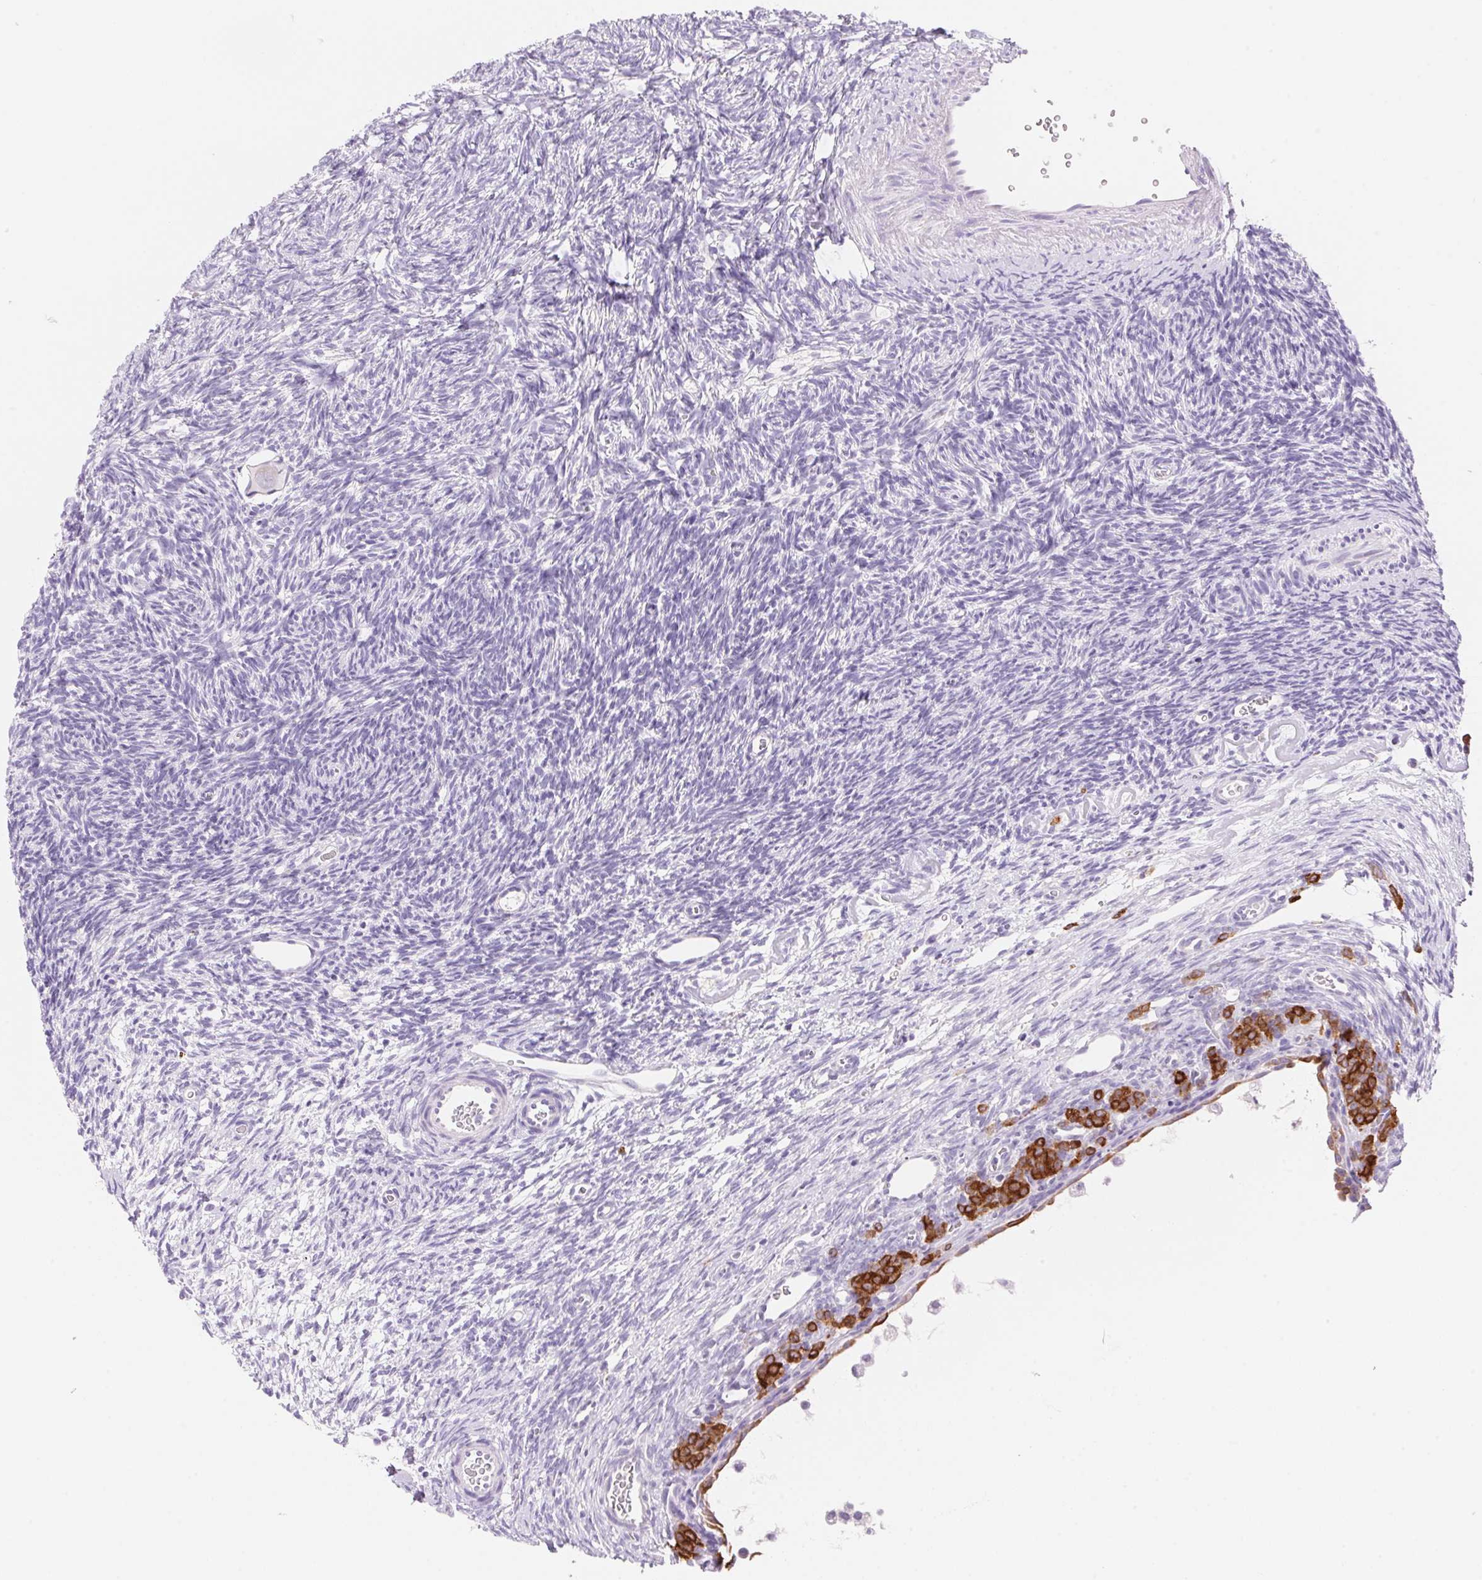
{"staining": {"intensity": "negative", "quantity": "none", "location": "none"}, "tissue": "ovary", "cell_type": "Follicle cells", "image_type": "normal", "snomed": [{"axis": "morphology", "description": "Normal tissue, NOS"}, {"axis": "topography", "description": "Ovary"}], "caption": "IHC of normal ovary reveals no positivity in follicle cells. (Stains: DAB immunohistochemistry (IHC) with hematoxylin counter stain, Microscopy: brightfield microscopy at high magnification).", "gene": "DHCR24", "patient": {"sex": "female", "age": 34}}